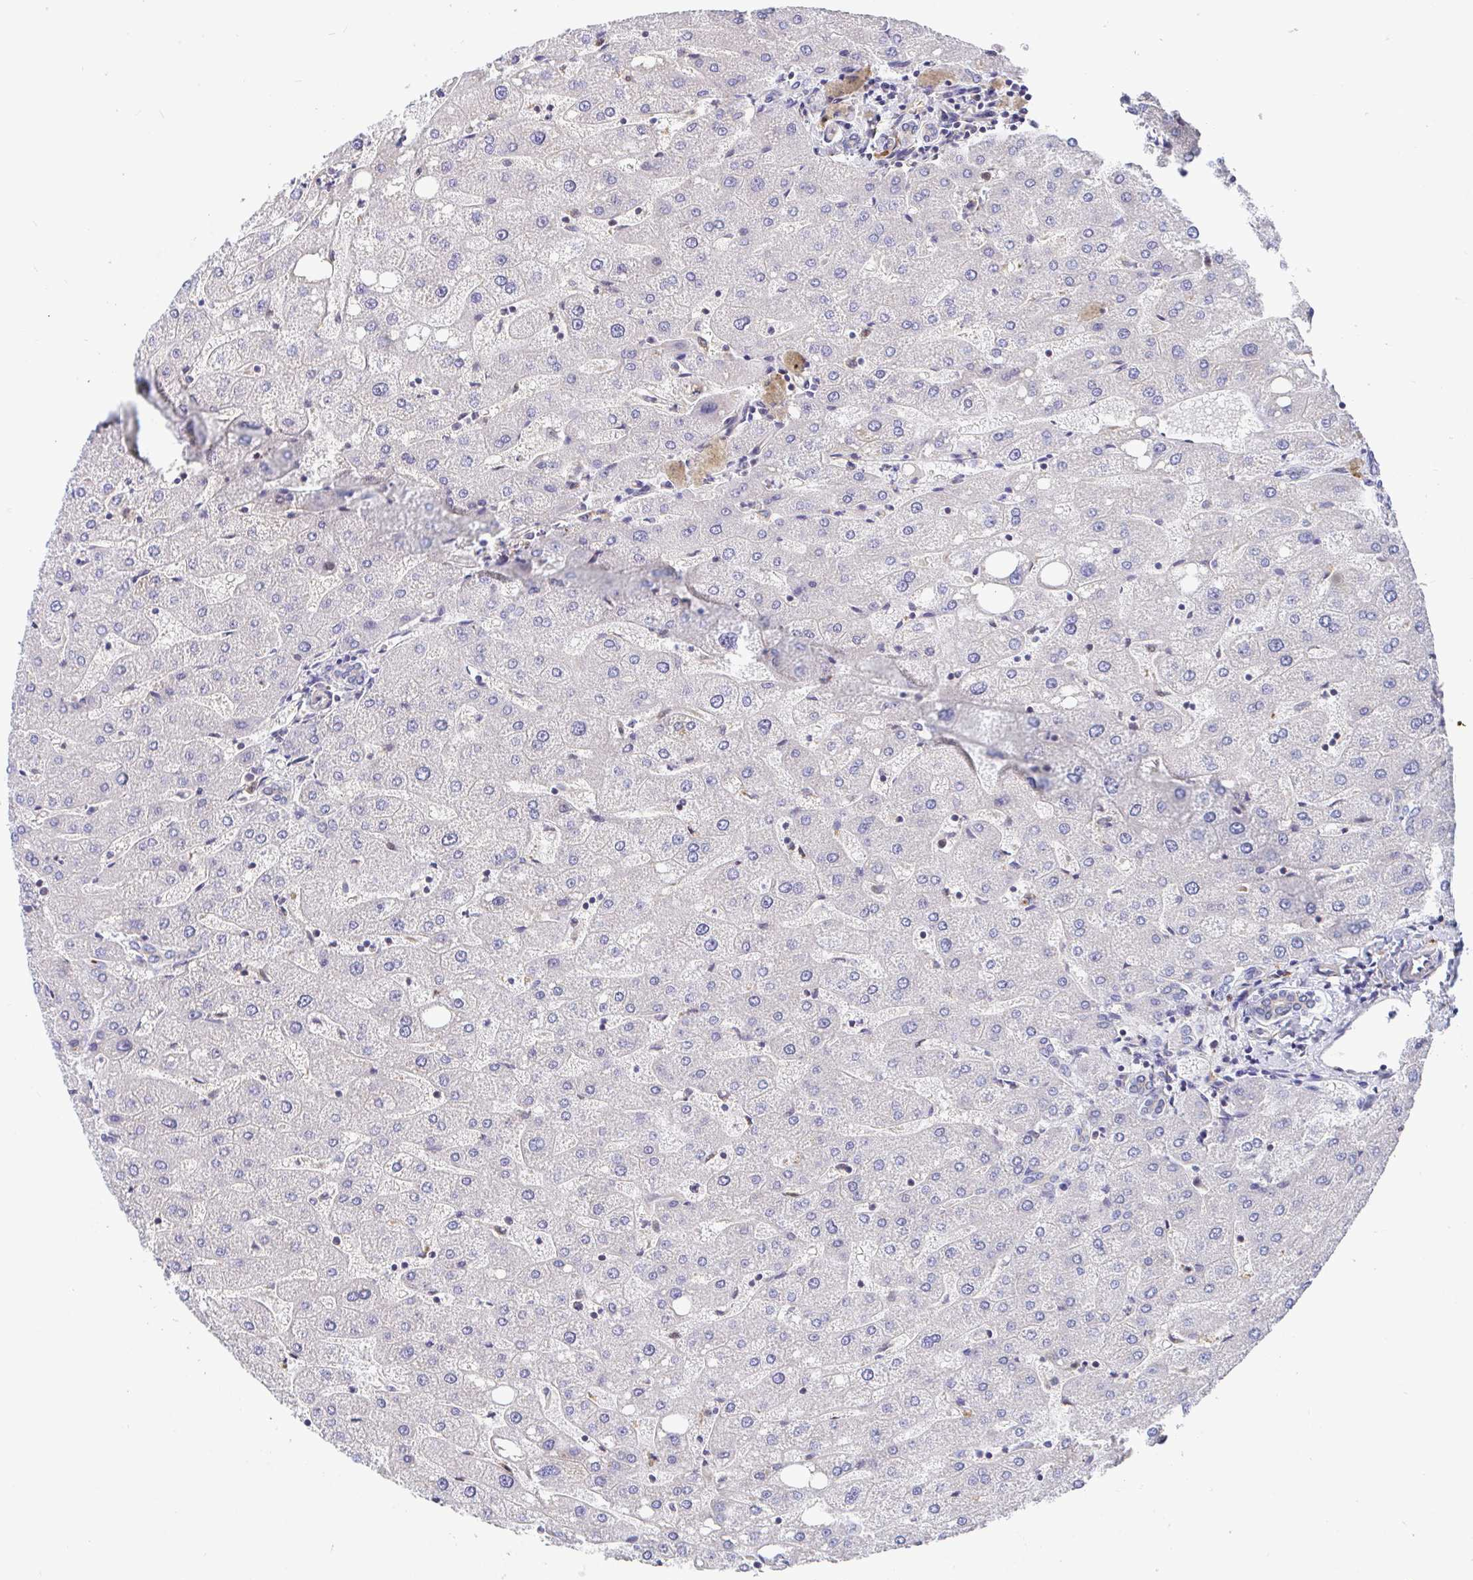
{"staining": {"intensity": "negative", "quantity": "none", "location": "none"}, "tissue": "liver", "cell_type": "Cholangiocytes", "image_type": "normal", "snomed": [{"axis": "morphology", "description": "Normal tissue, NOS"}, {"axis": "topography", "description": "Liver"}], "caption": "High magnification brightfield microscopy of unremarkable liver stained with DAB (brown) and counterstained with hematoxylin (blue): cholangiocytes show no significant expression. Brightfield microscopy of IHC stained with DAB (3,3'-diaminobenzidine) (brown) and hematoxylin (blue), captured at high magnification.", "gene": "TIMELESS", "patient": {"sex": "male", "age": 67}}